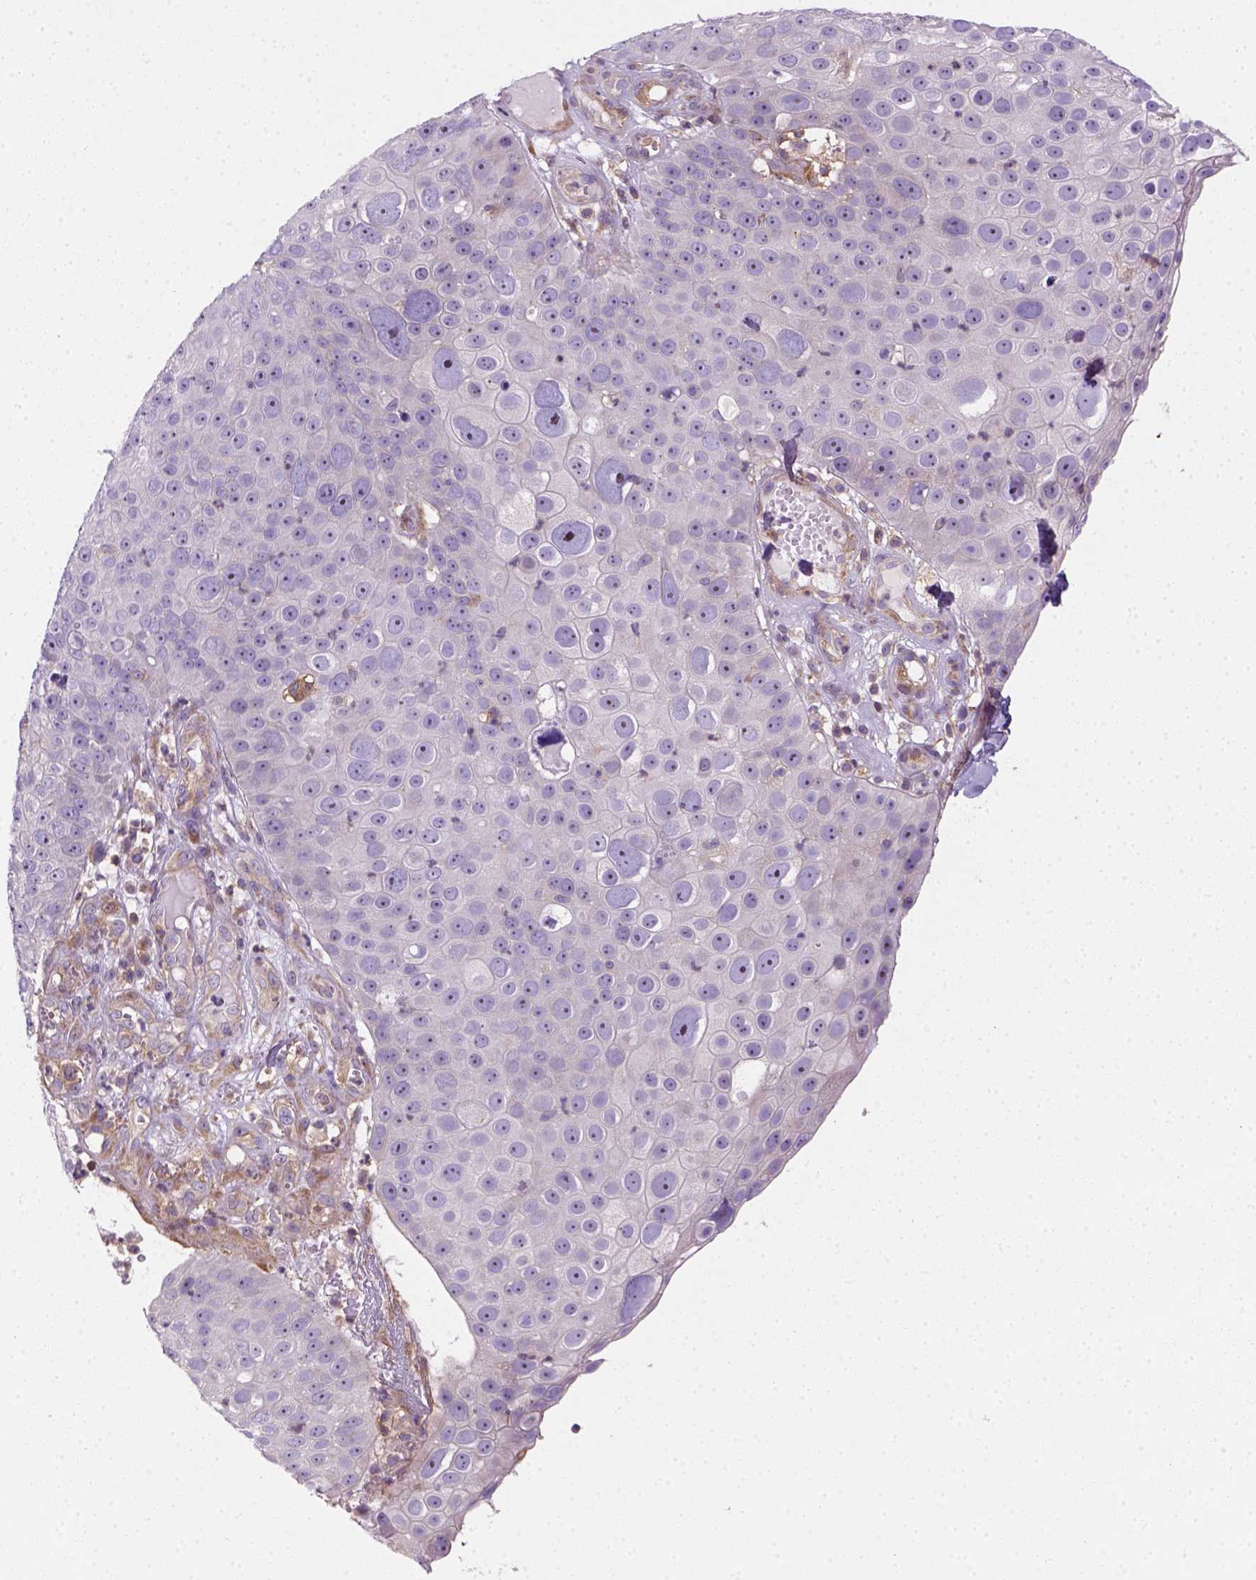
{"staining": {"intensity": "weak", "quantity": "<25%", "location": "cytoplasmic/membranous"}, "tissue": "skin cancer", "cell_type": "Tumor cells", "image_type": "cancer", "snomed": [{"axis": "morphology", "description": "Squamous cell carcinoma, NOS"}, {"axis": "topography", "description": "Skin"}], "caption": "A high-resolution micrograph shows immunohistochemistry (IHC) staining of skin cancer, which displays no significant staining in tumor cells. The staining is performed using DAB (3,3'-diaminobenzidine) brown chromogen with nuclei counter-stained in using hematoxylin.", "gene": "GPRC5D", "patient": {"sex": "male", "age": 71}}